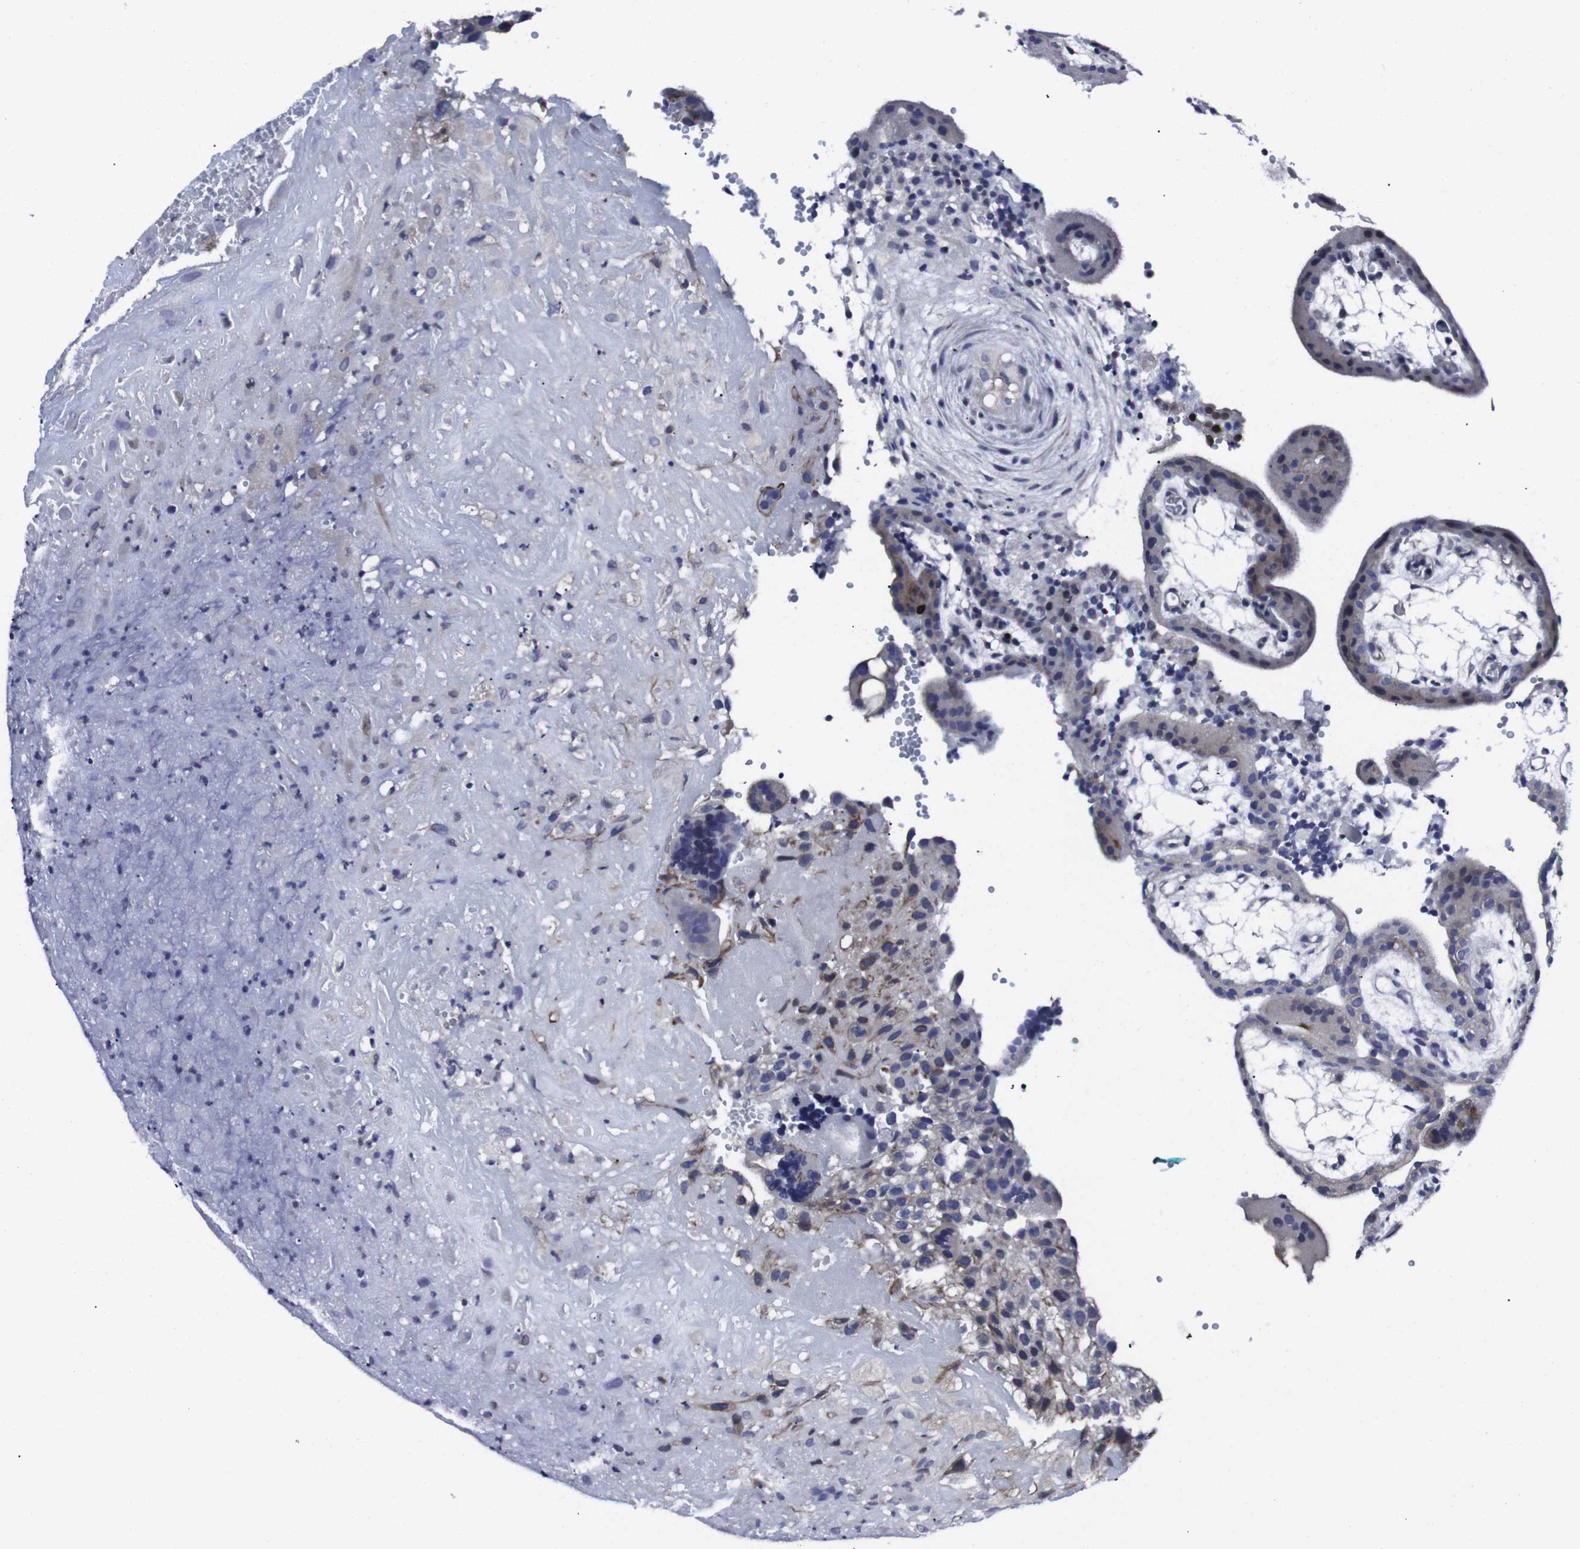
{"staining": {"intensity": "weak", "quantity": "<25%", "location": "cytoplasmic/membranous"}, "tissue": "placenta", "cell_type": "Decidual cells", "image_type": "normal", "snomed": [{"axis": "morphology", "description": "Normal tissue, NOS"}, {"axis": "topography", "description": "Placenta"}], "caption": "High magnification brightfield microscopy of unremarkable placenta stained with DAB (3,3'-diaminobenzidine) (brown) and counterstained with hematoxylin (blue): decidual cells show no significant expression. (Immunohistochemistry (ihc), brightfield microscopy, high magnification).", "gene": "HPRT1", "patient": {"sex": "female", "age": 18}}